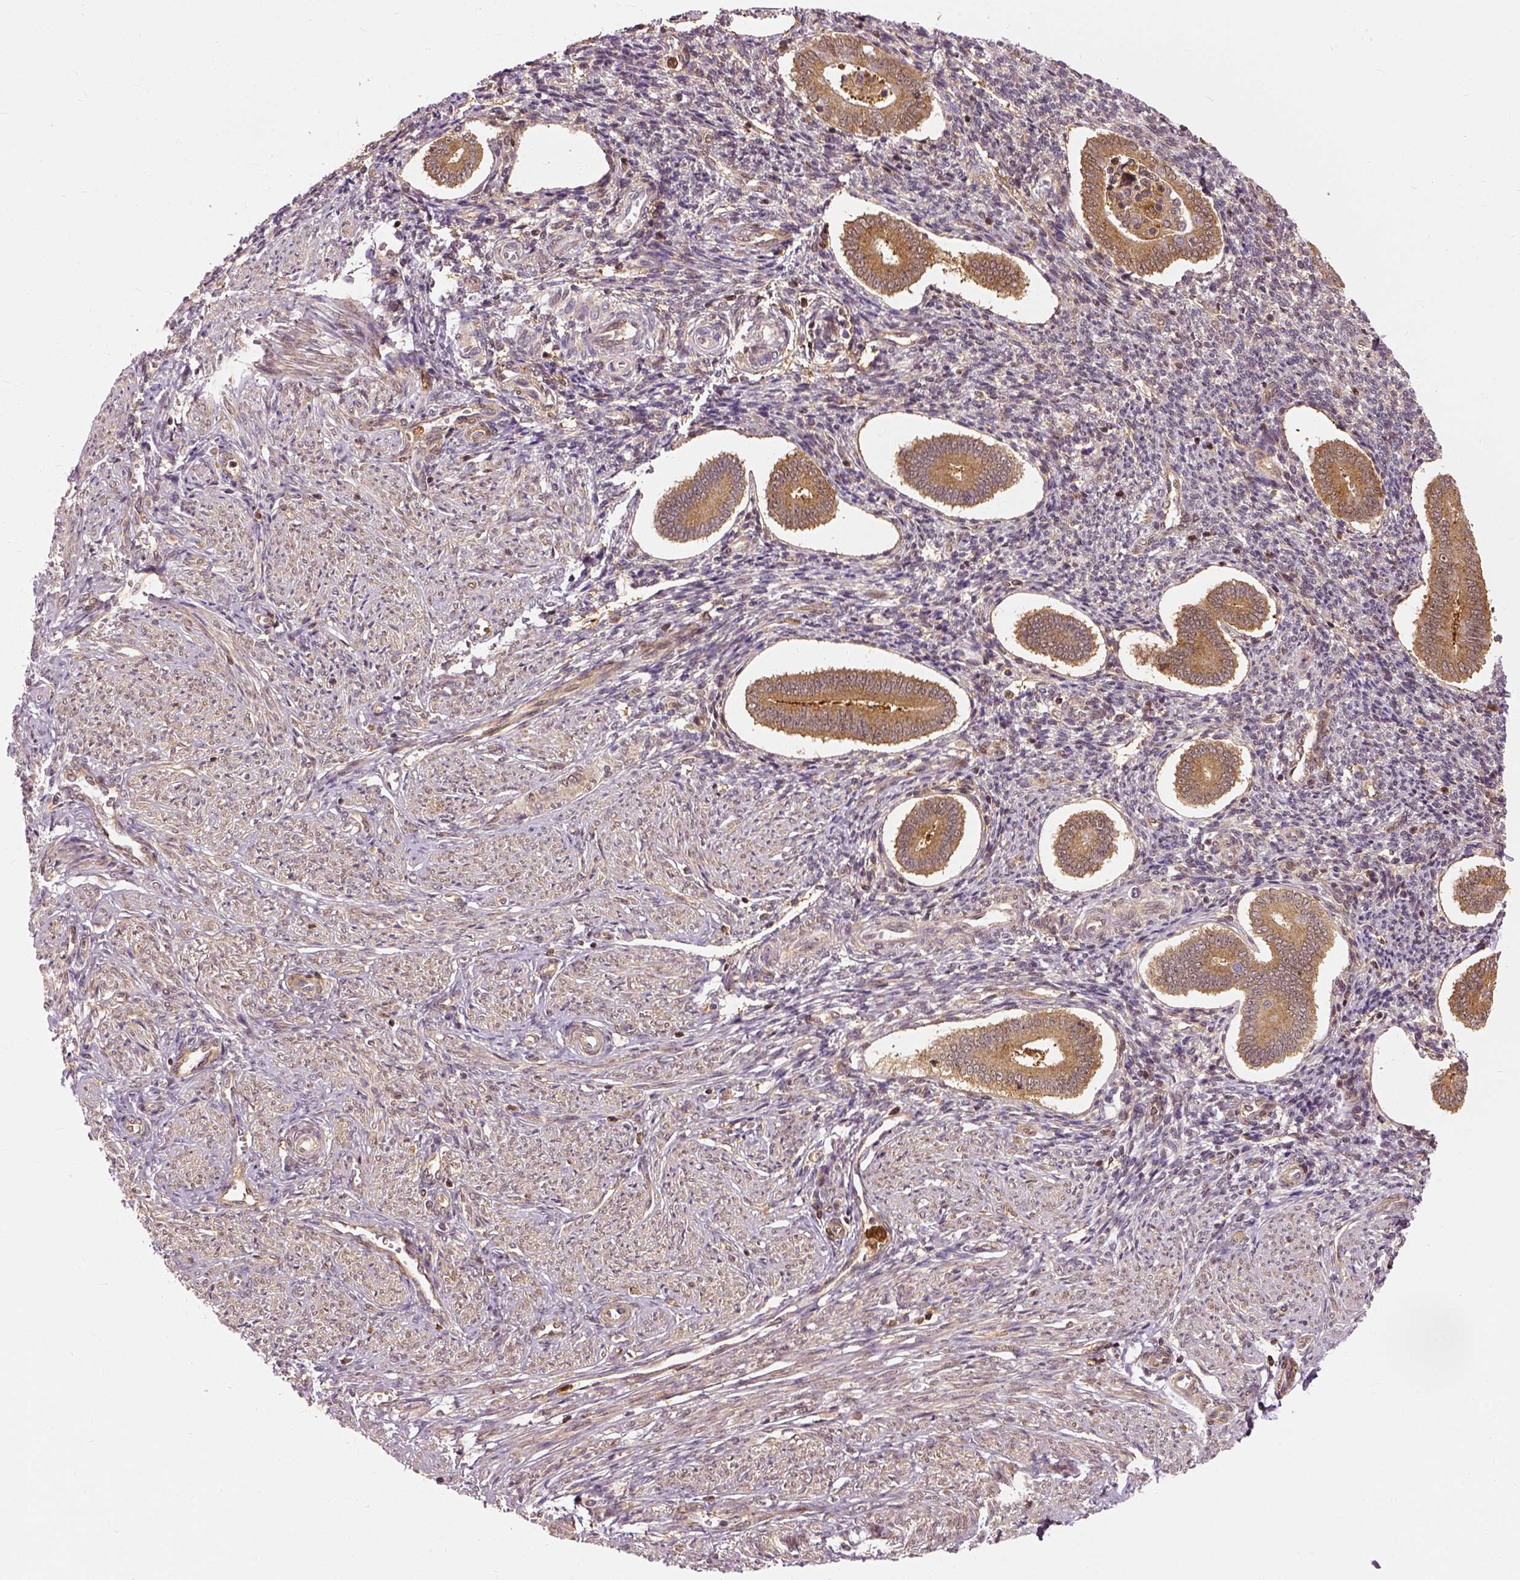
{"staining": {"intensity": "moderate", "quantity": ">75%", "location": "cytoplasmic/membranous"}, "tissue": "endometrium", "cell_type": "Cells in endometrial stroma", "image_type": "normal", "snomed": [{"axis": "morphology", "description": "Normal tissue, NOS"}, {"axis": "topography", "description": "Endometrium"}], "caption": "Brown immunohistochemical staining in benign endometrium exhibits moderate cytoplasmic/membranous expression in approximately >75% of cells in endometrial stroma. (Brightfield microscopy of DAB IHC at high magnification).", "gene": "GPI", "patient": {"sex": "female", "age": 40}}